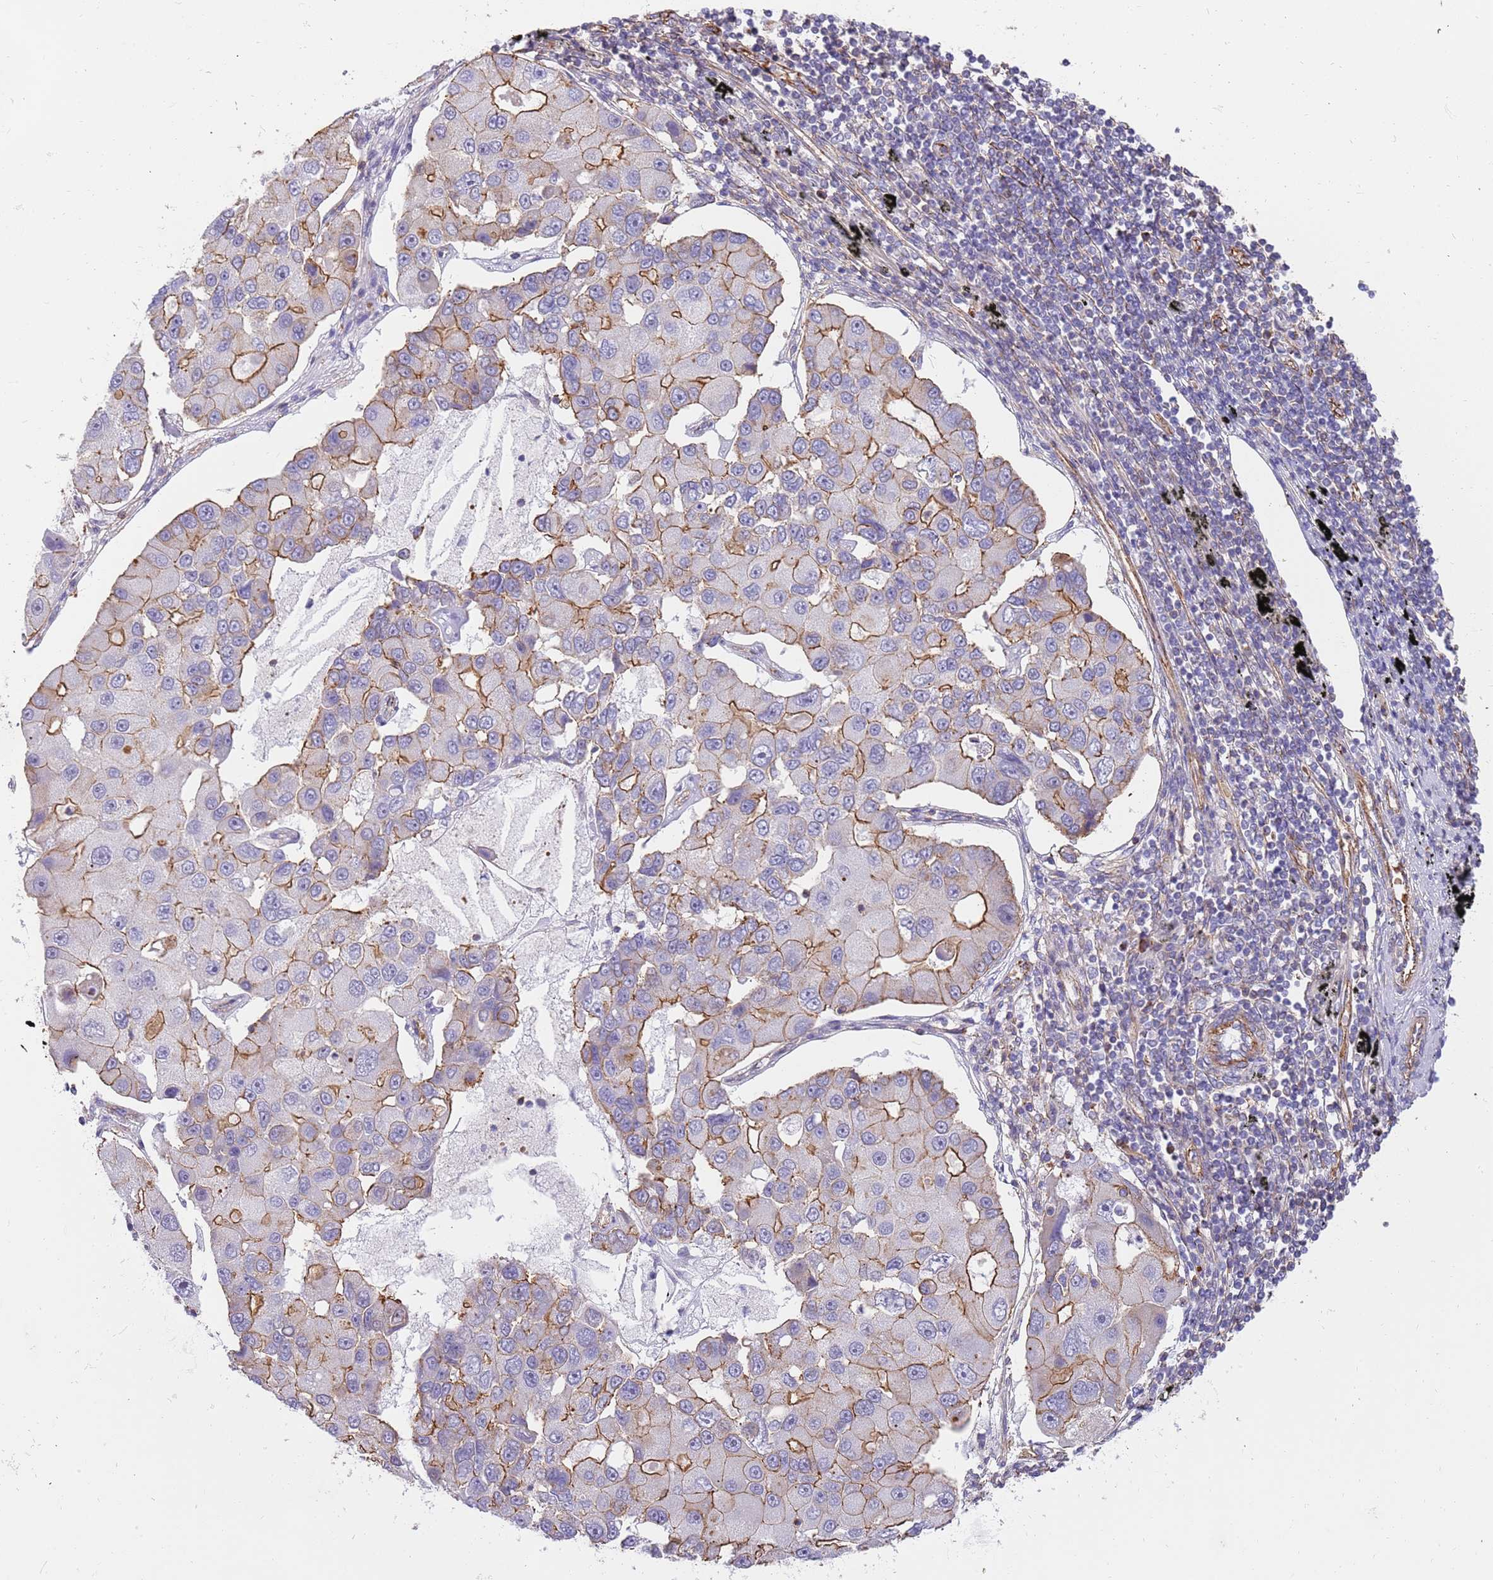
{"staining": {"intensity": "moderate", "quantity": ">75%", "location": "cytoplasmic/membranous"}, "tissue": "lung cancer", "cell_type": "Tumor cells", "image_type": "cancer", "snomed": [{"axis": "morphology", "description": "Adenocarcinoma, NOS"}, {"axis": "topography", "description": "Lung"}], "caption": "A brown stain shows moderate cytoplasmic/membranous staining of a protein in adenocarcinoma (lung) tumor cells.", "gene": "GFRAL", "patient": {"sex": "female", "age": 54}}